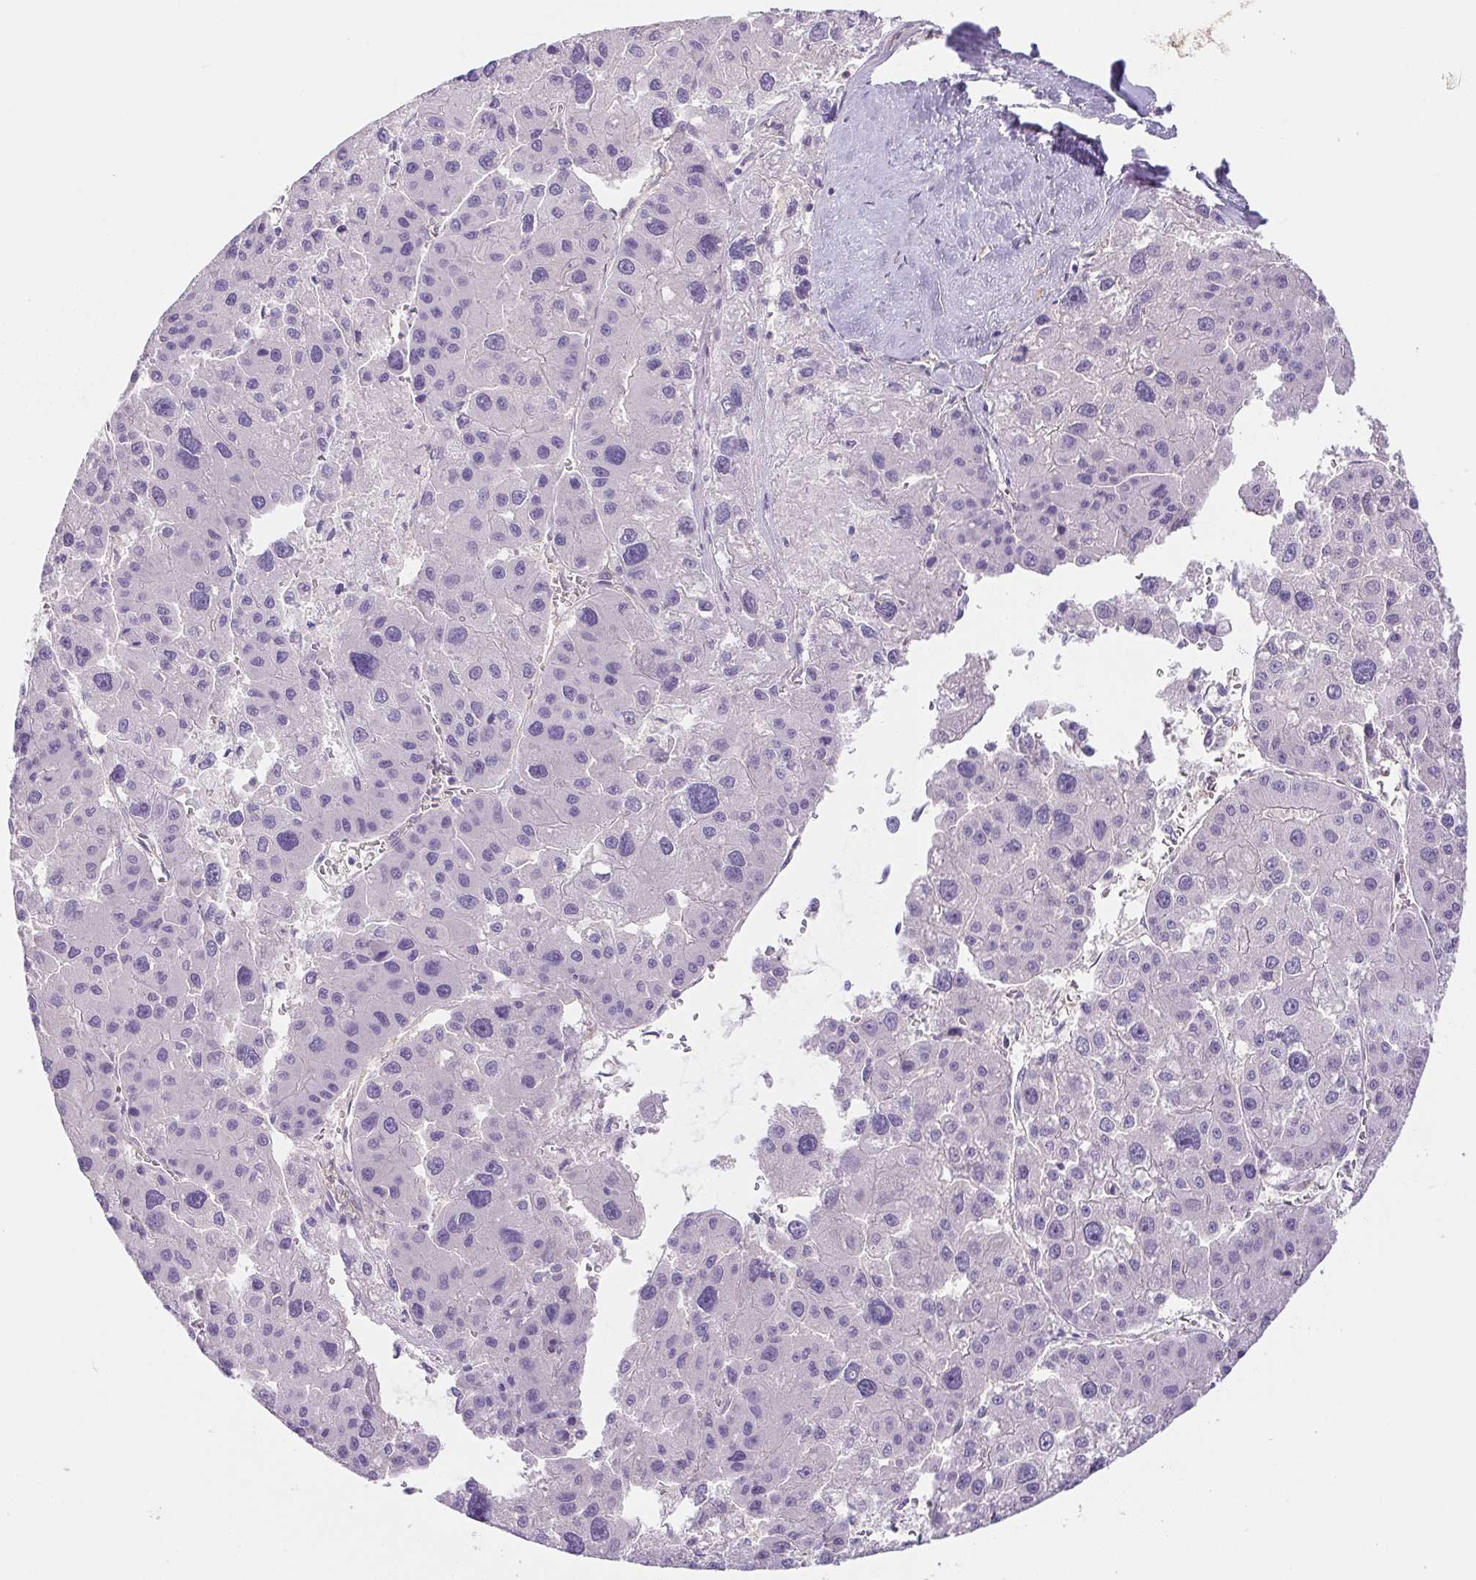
{"staining": {"intensity": "negative", "quantity": "none", "location": "none"}, "tissue": "liver cancer", "cell_type": "Tumor cells", "image_type": "cancer", "snomed": [{"axis": "morphology", "description": "Carcinoma, Hepatocellular, NOS"}, {"axis": "topography", "description": "Liver"}], "caption": "DAB immunohistochemical staining of human hepatocellular carcinoma (liver) shows no significant expression in tumor cells.", "gene": "PNLIP", "patient": {"sex": "male", "age": 73}}